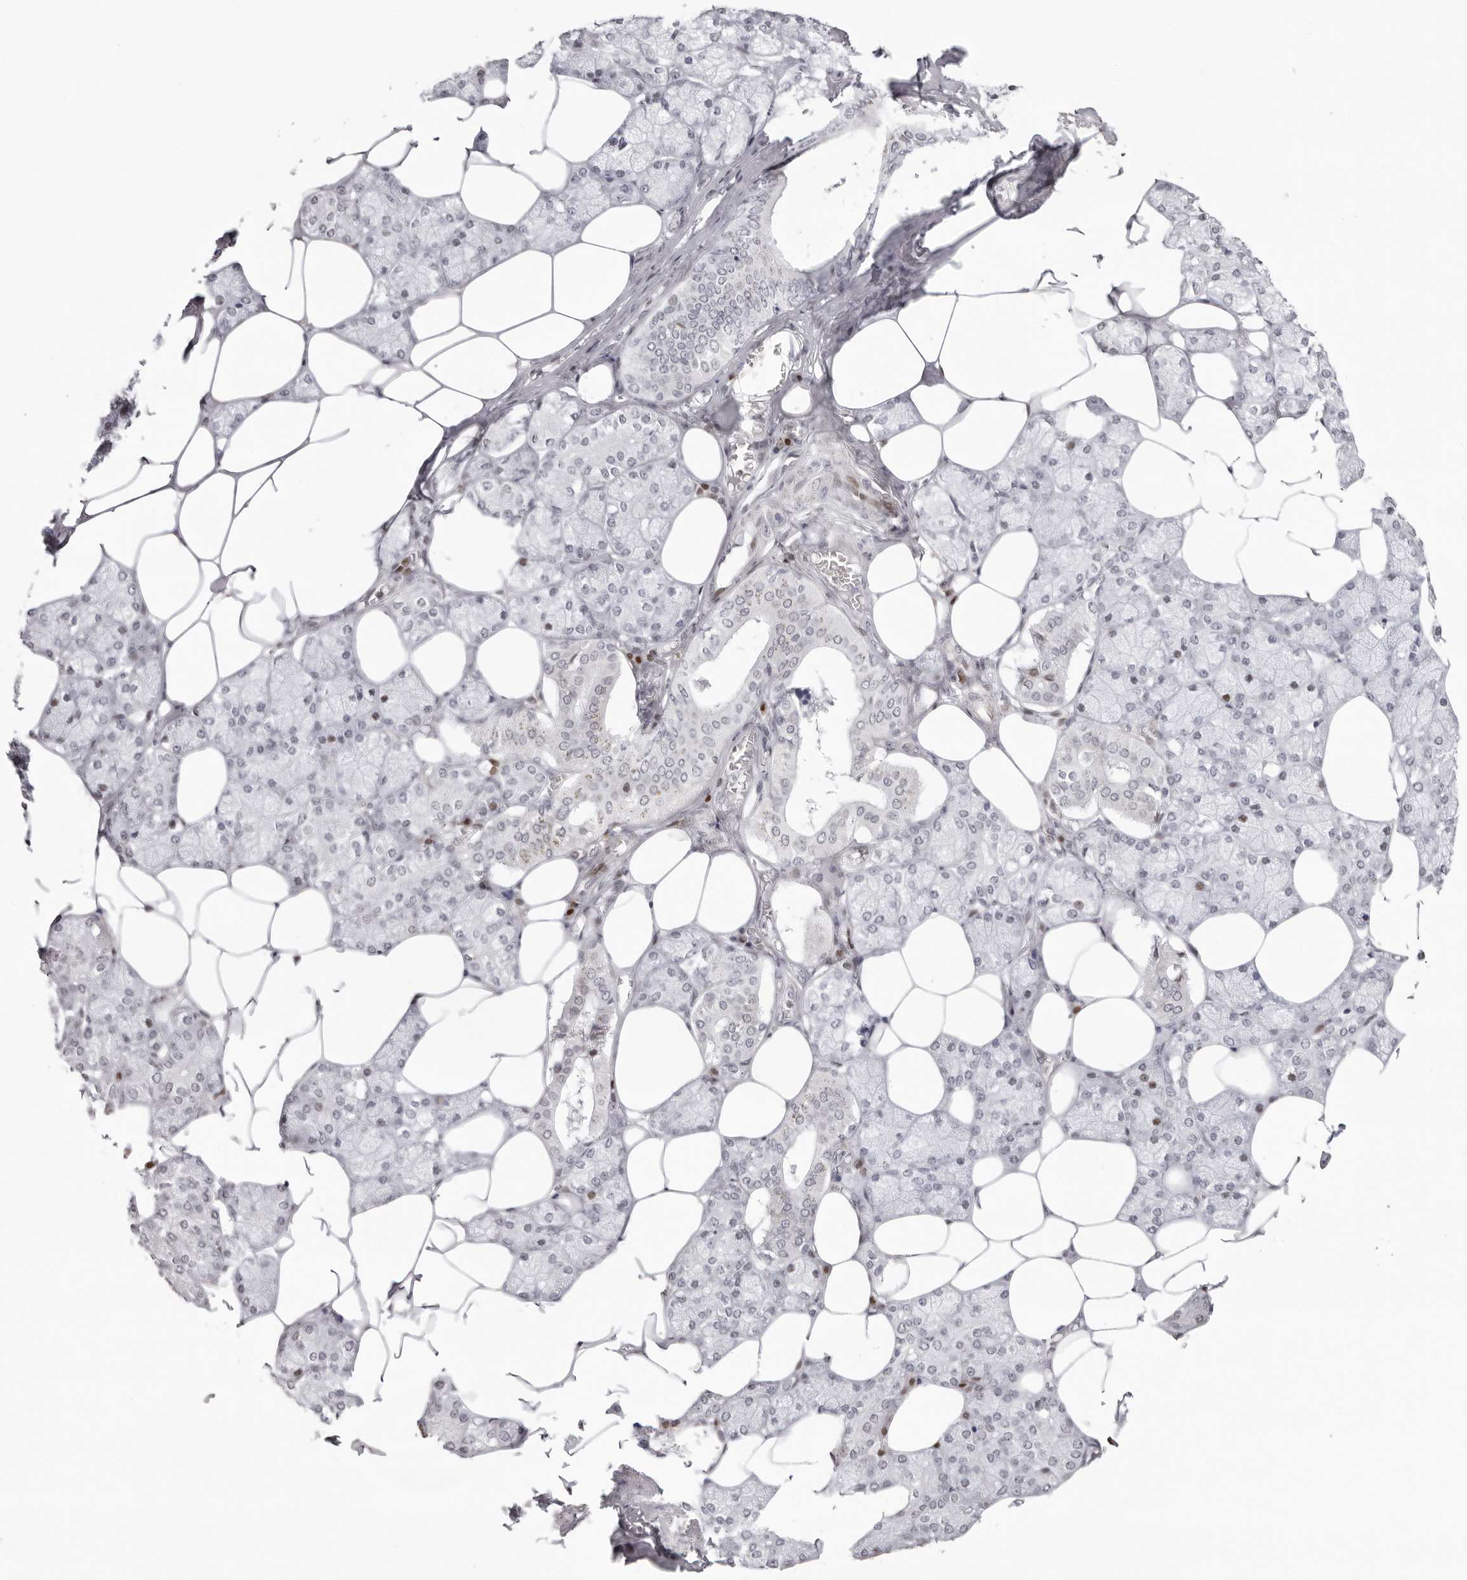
{"staining": {"intensity": "moderate", "quantity": "<25%", "location": "cytoplasmic/membranous"}, "tissue": "salivary gland", "cell_type": "Glandular cells", "image_type": "normal", "snomed": [{"axis": "morphology", "description": "Normal tissue, NOS"}, {"axis": "topography", "description": "Salivary gland"}], "caption": "DAB immunohistochemical staining of benign salivary gland exhibits moderate cytoplasmic/membranous protein positivity in approximately <25% of glandular cells.", "gene": "NTPCR", "patient": {"sex": "male", "age": 62}}